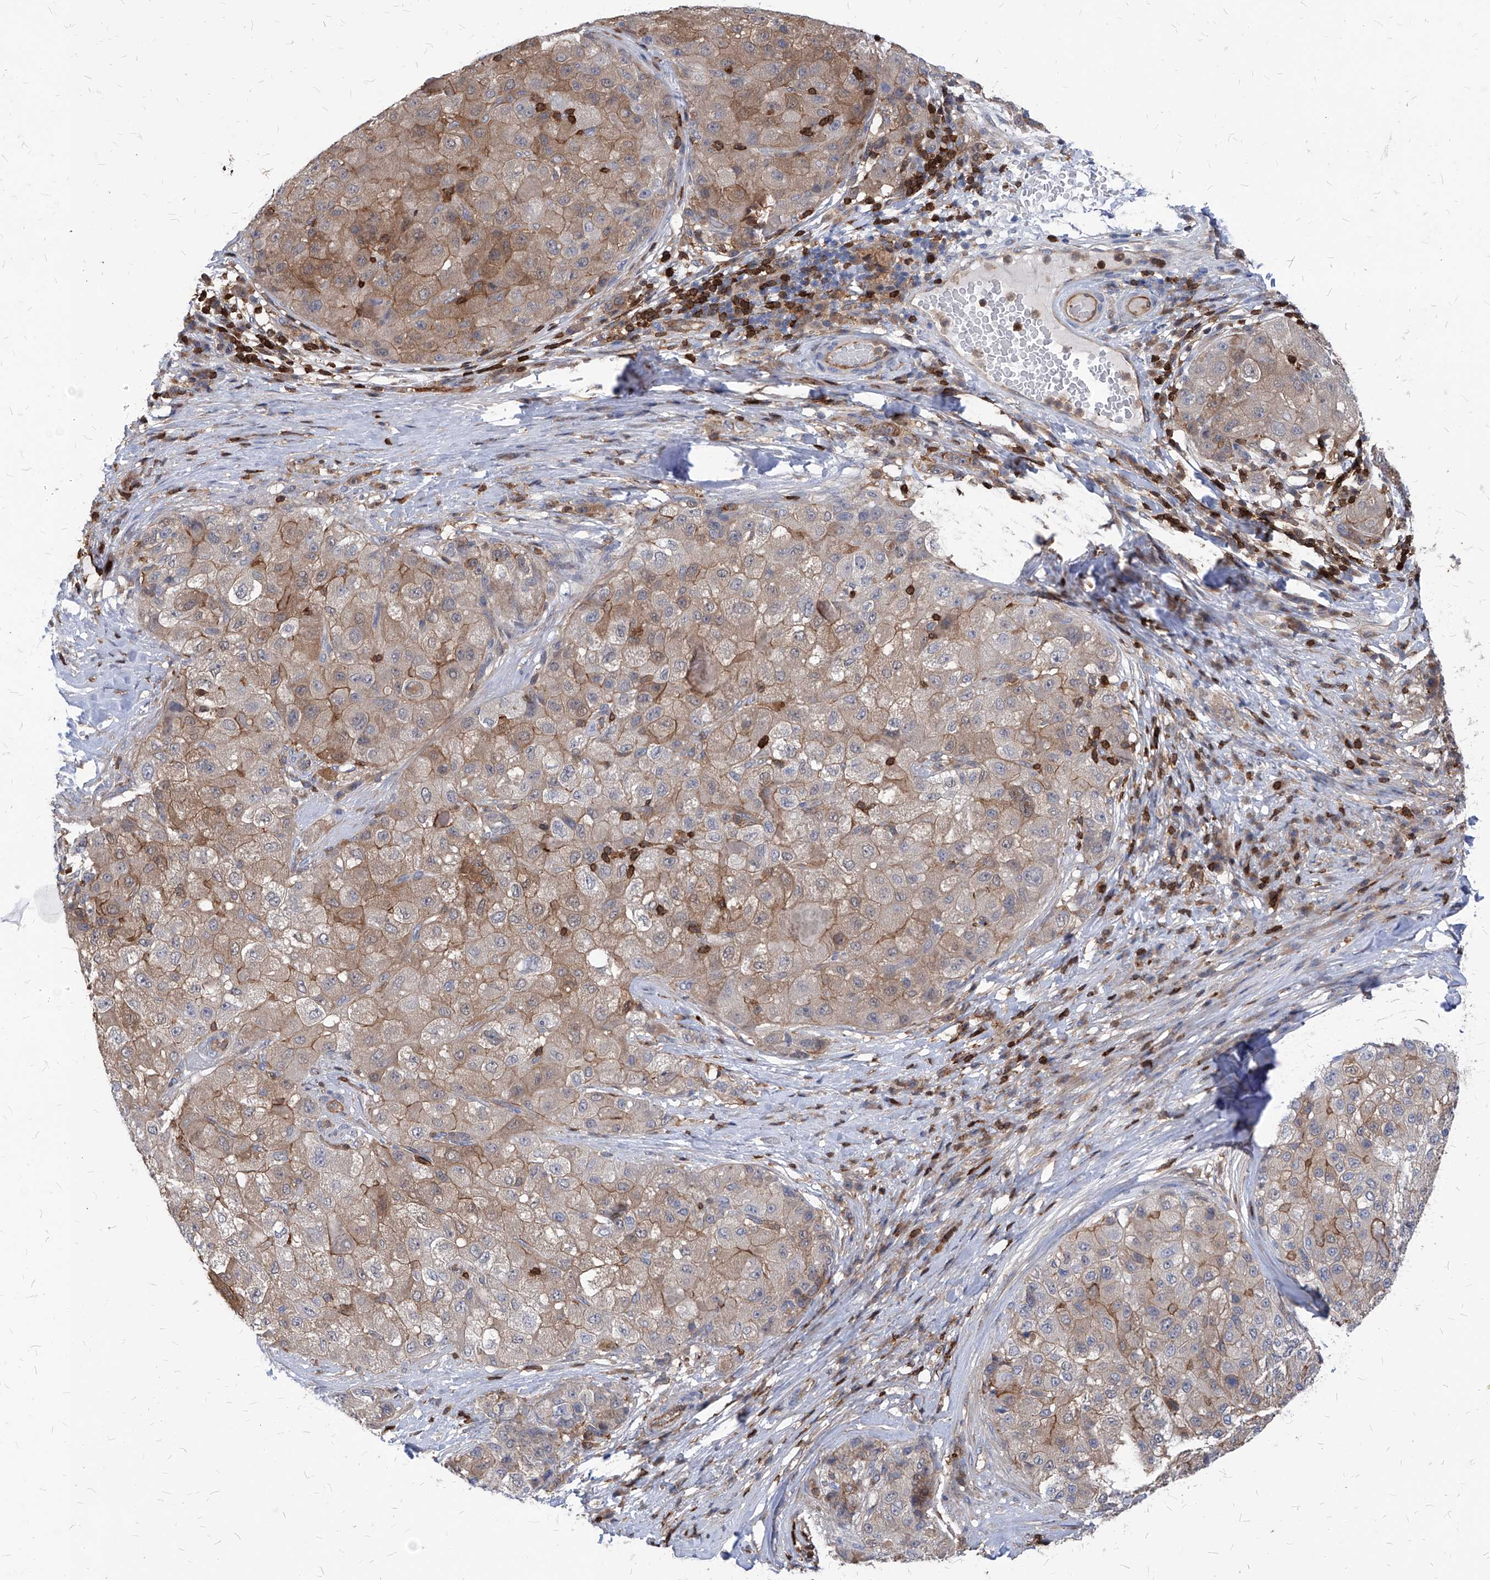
{"staining": {"intensity": "weak", "quantity": ">75%", "location": "cytoplasmic/membranous"}, "tissue": "liver cancer", "cell_type": "Tumor cells", "image_type": "cancer", "snomed": [{"axis": "morphology", "description": "Carcinoma, Hepatocellular, NOS"}, {"axis": "topography", "description": "Liver"}], "caption": "Hepatocellular carcinoma (liver) stained with immunohistochemistry (IHC) reveals weak cytoplasmic/membranous positivity in about >75% of tumor cells.", "gene": "ABRACL", "patient": {"sex": "male", "age": 80}}